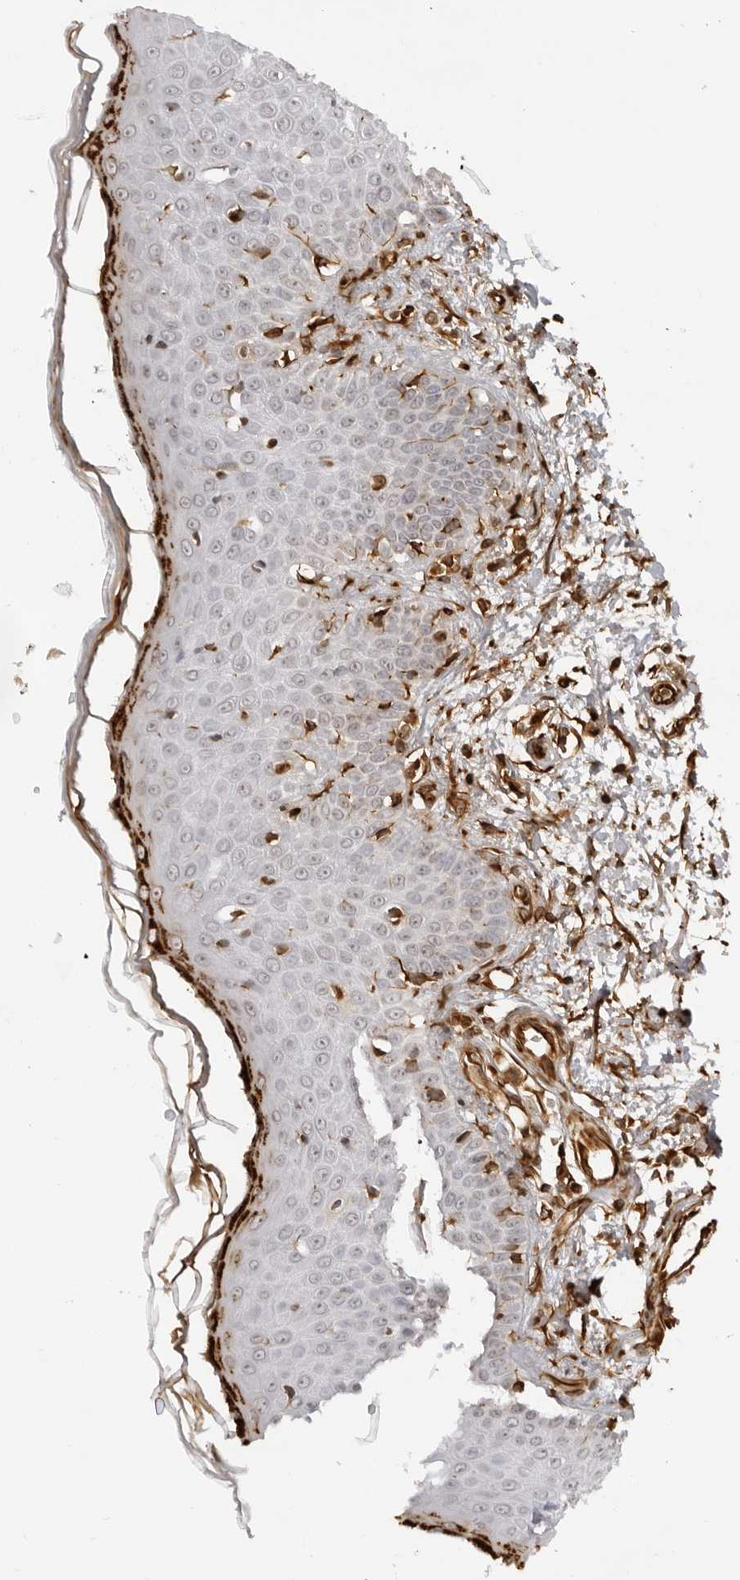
{"staining": {"intensity": "strong", "quantity": ">75%", "location": "cytoplasmic/membranous"}, "tissue": "skin", "cell_type": "Fibroblasts", "image_type": "normal", "snomed": [{"axis": "morphology", "description": "Normal tissue, NOS"}, {"axis": "morphology", "description": "Inflammation, NOS"}, {"axis": "topography", "description": "Skin"}], "caption": "Immunohistochemistry (DAB) staining of unremarkable skin exhibits strong cytoplasmic/membranous protein positivity in approximately >75% of fibroblasts.", "gene": "DYNLT5", "patient": {"sex": "female", "age": 44}}